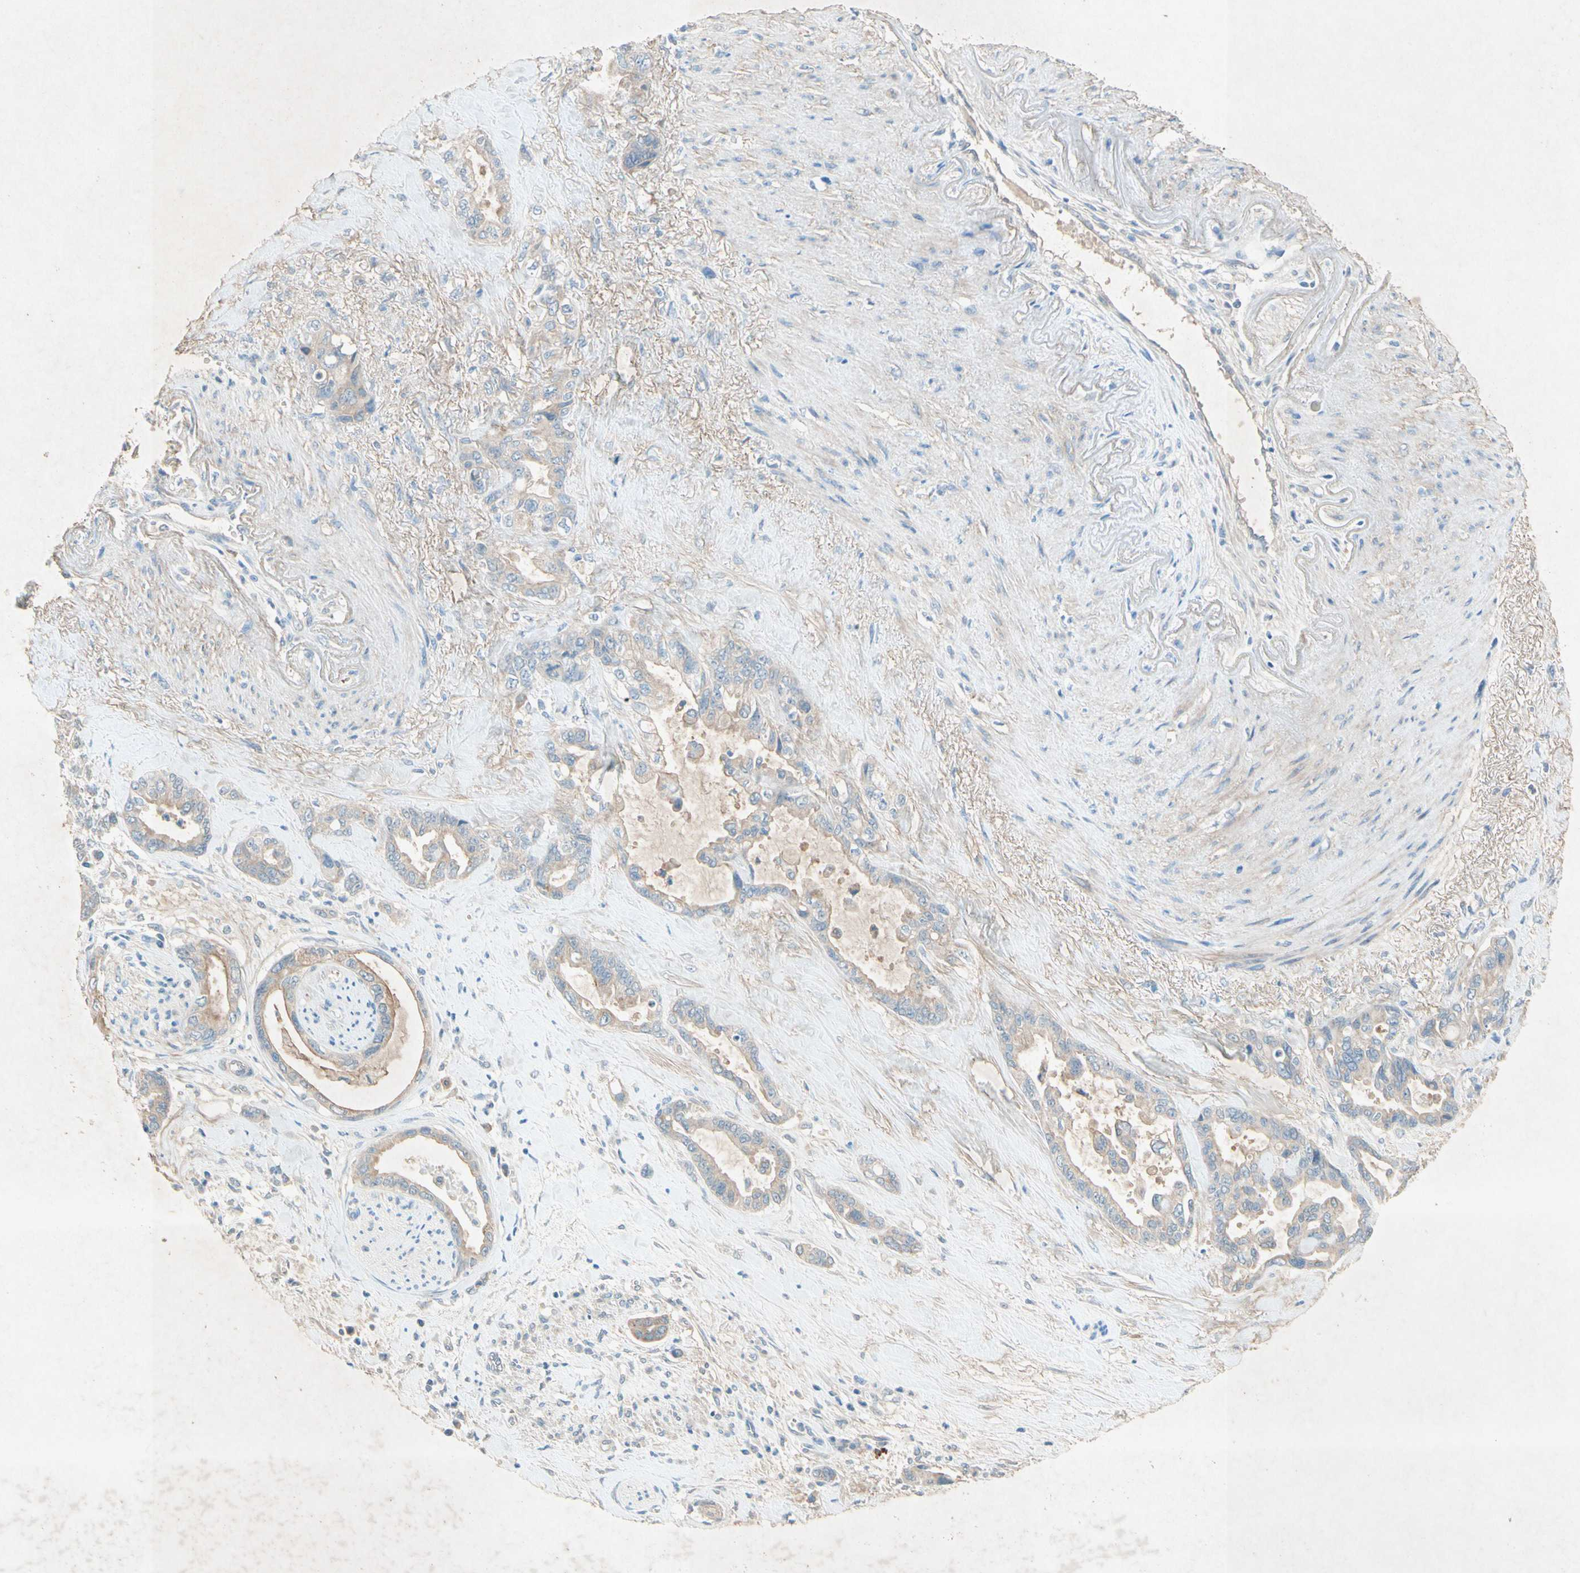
{"staining": {"intensity": "weak", "quantity": ">75%", "location": "cytoplasmic/membranous"}, "tissue": "pancreatic cancer", "cell_type": "Tumor cells", "image_type": "cancer", "snomed": [{"axis": "morphology", "description": "Adenocarcinoma, NOS"}, {"axis": "topography", "description": "Pancreas"}], "caption": "IHC of pancreatic adenocarcinoma shows low levels of weak cytoplasmic/membranous expression in about >75% of tumor cells.", "gene": "IL2", "patient": {"sex": "male", "age": 70}}